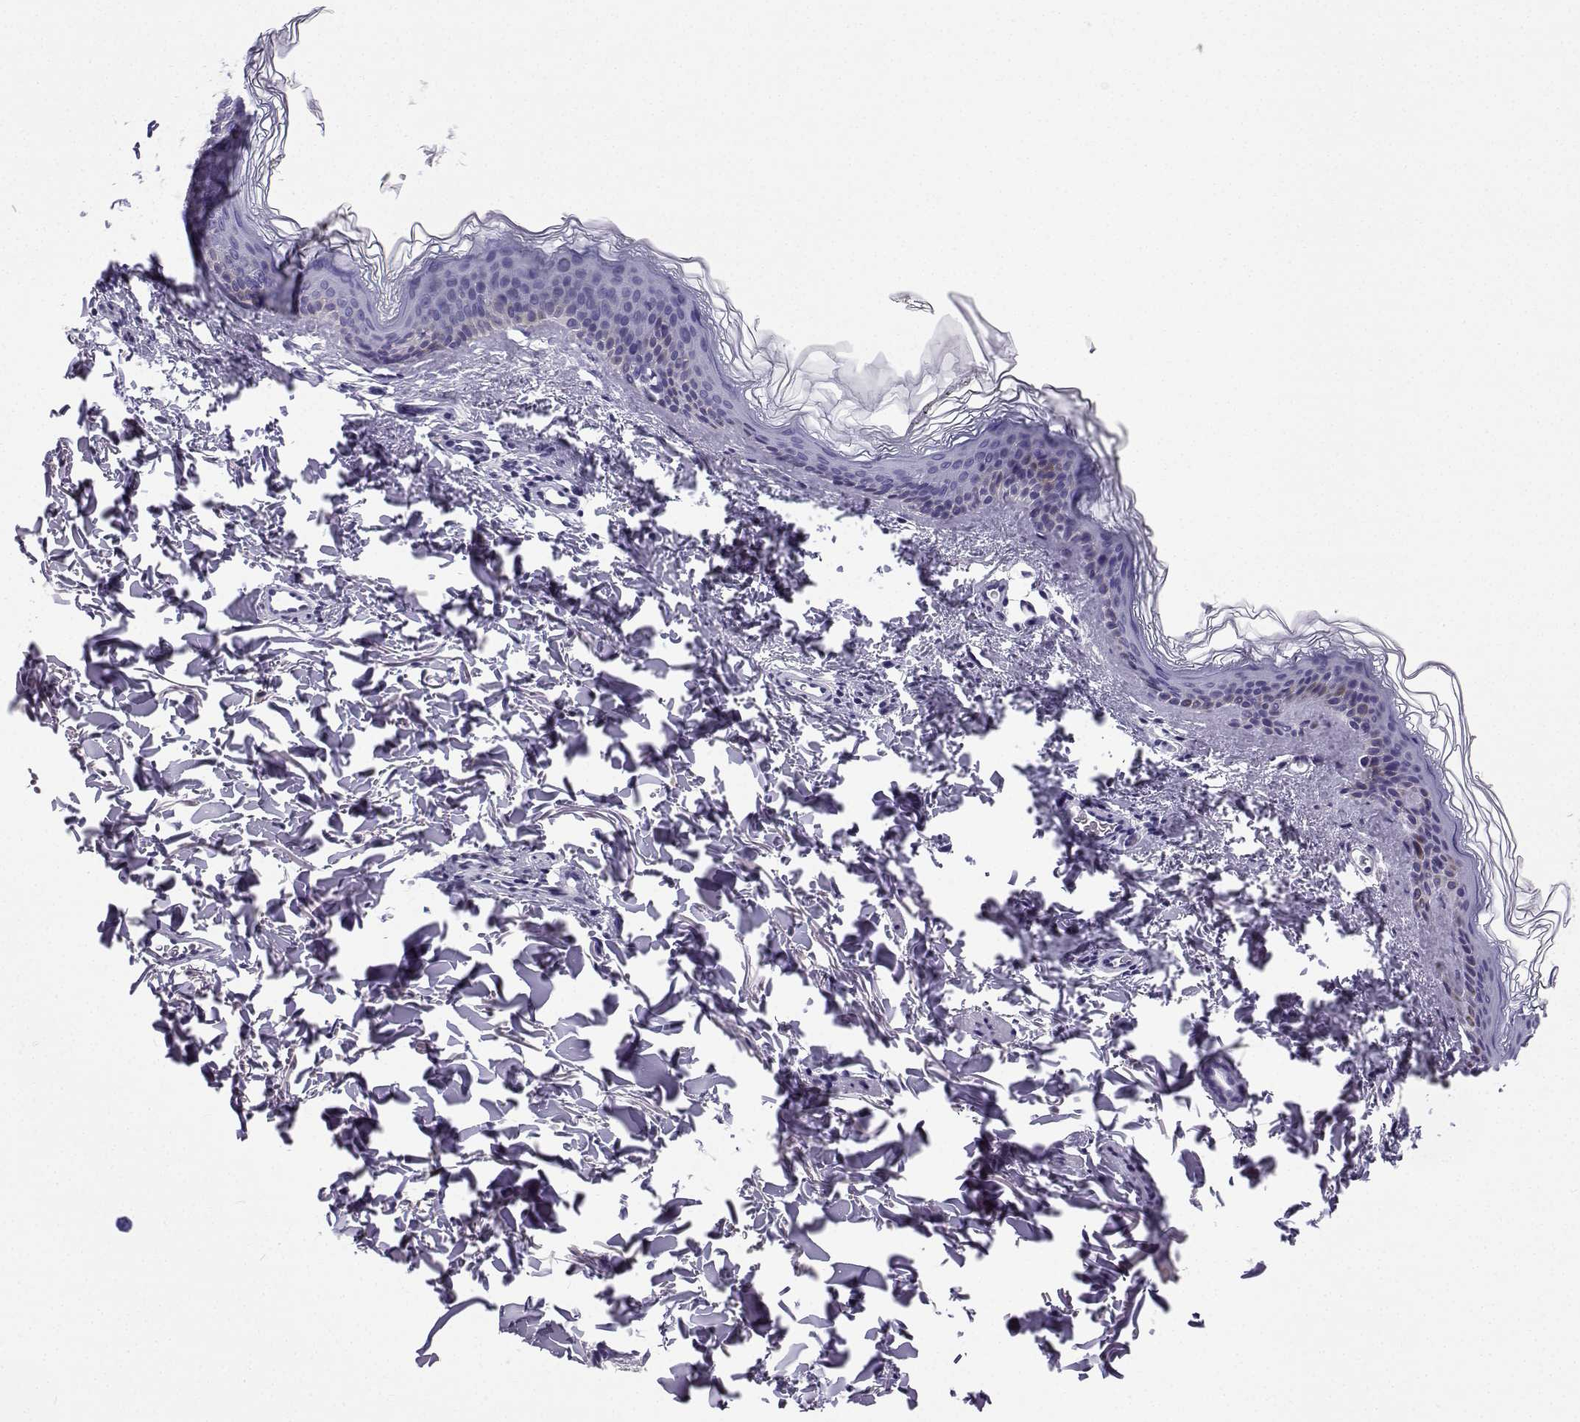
{"staining": {"intensity": "negative", "quantity": "none", "location": "none"}, "tissue": "skin cancer", "cell_type": "Tumor cells", "image_type": "cancer", "snomed": [{"axis": "morphology", "description": "Normal tissue, NOS"}, {"axis": "morphology", "description": "Basal cell carcinoma"}, {"axis": "topography", "description": "Skin"}], "caption": "Tumor cells show no significant protein staining in skin cancer.", "gene": "ZBTB8B", "patient": {"sex": "male", "age": 46}}